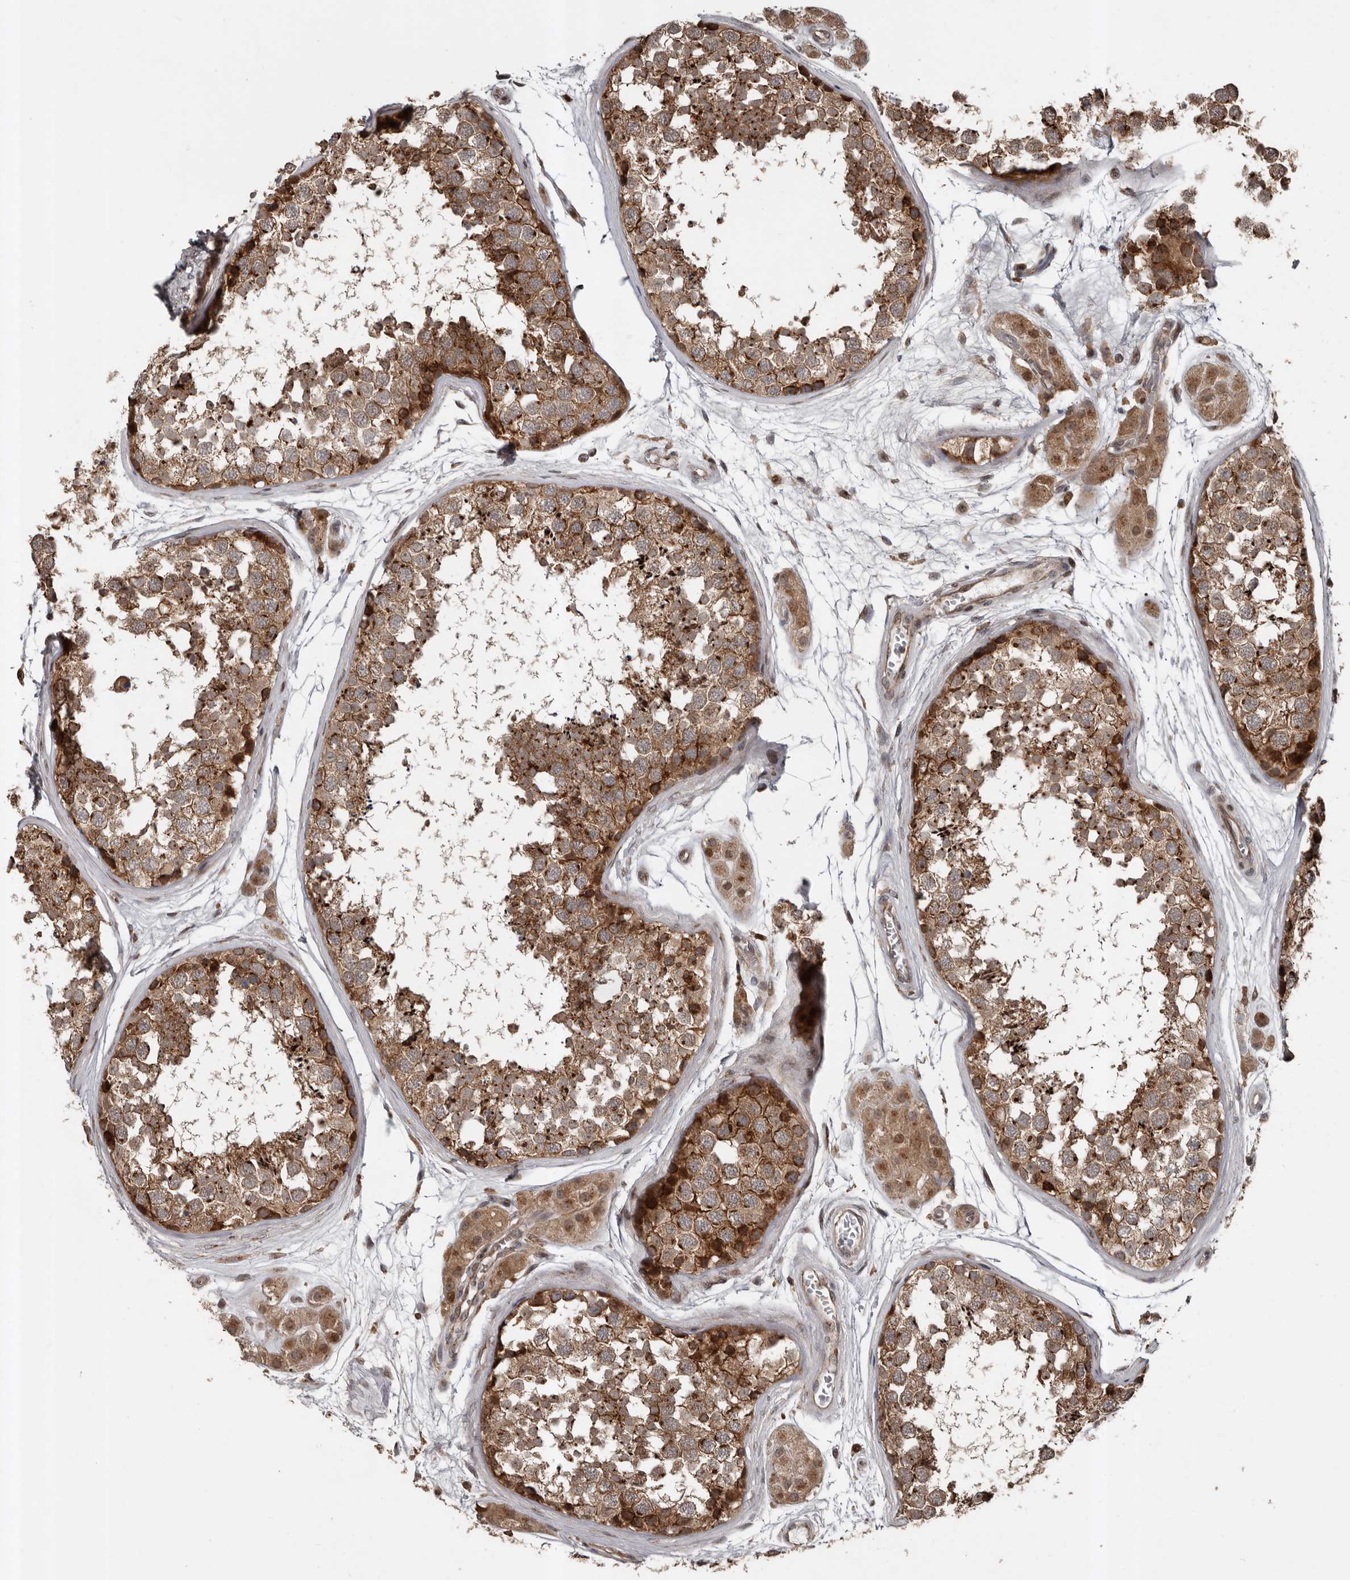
{"staining": {"intensity": "moderate", "quantity": ">75%", "location": "cytoplasmic/membranous"}, "tissue": "testis", "cell_type": "Cells in seminiferous ducts", "image_type": "normal", "snomed": [{"axis": "morphology", "description": "Normal tissue, NOS"}, {"axis": "topography", "description": "Testis"}], "caption": "Testis stained for a protein exhibits moderate cytoplasmic/membranous positivity in cells in seminiferous ducts. (DAB (3,3'-diaminobenzidine) = brown stain, brightfield microscopy at high magnification).", "gene": "CCDC190", "patient": {"sex": "male", "age": 56}}